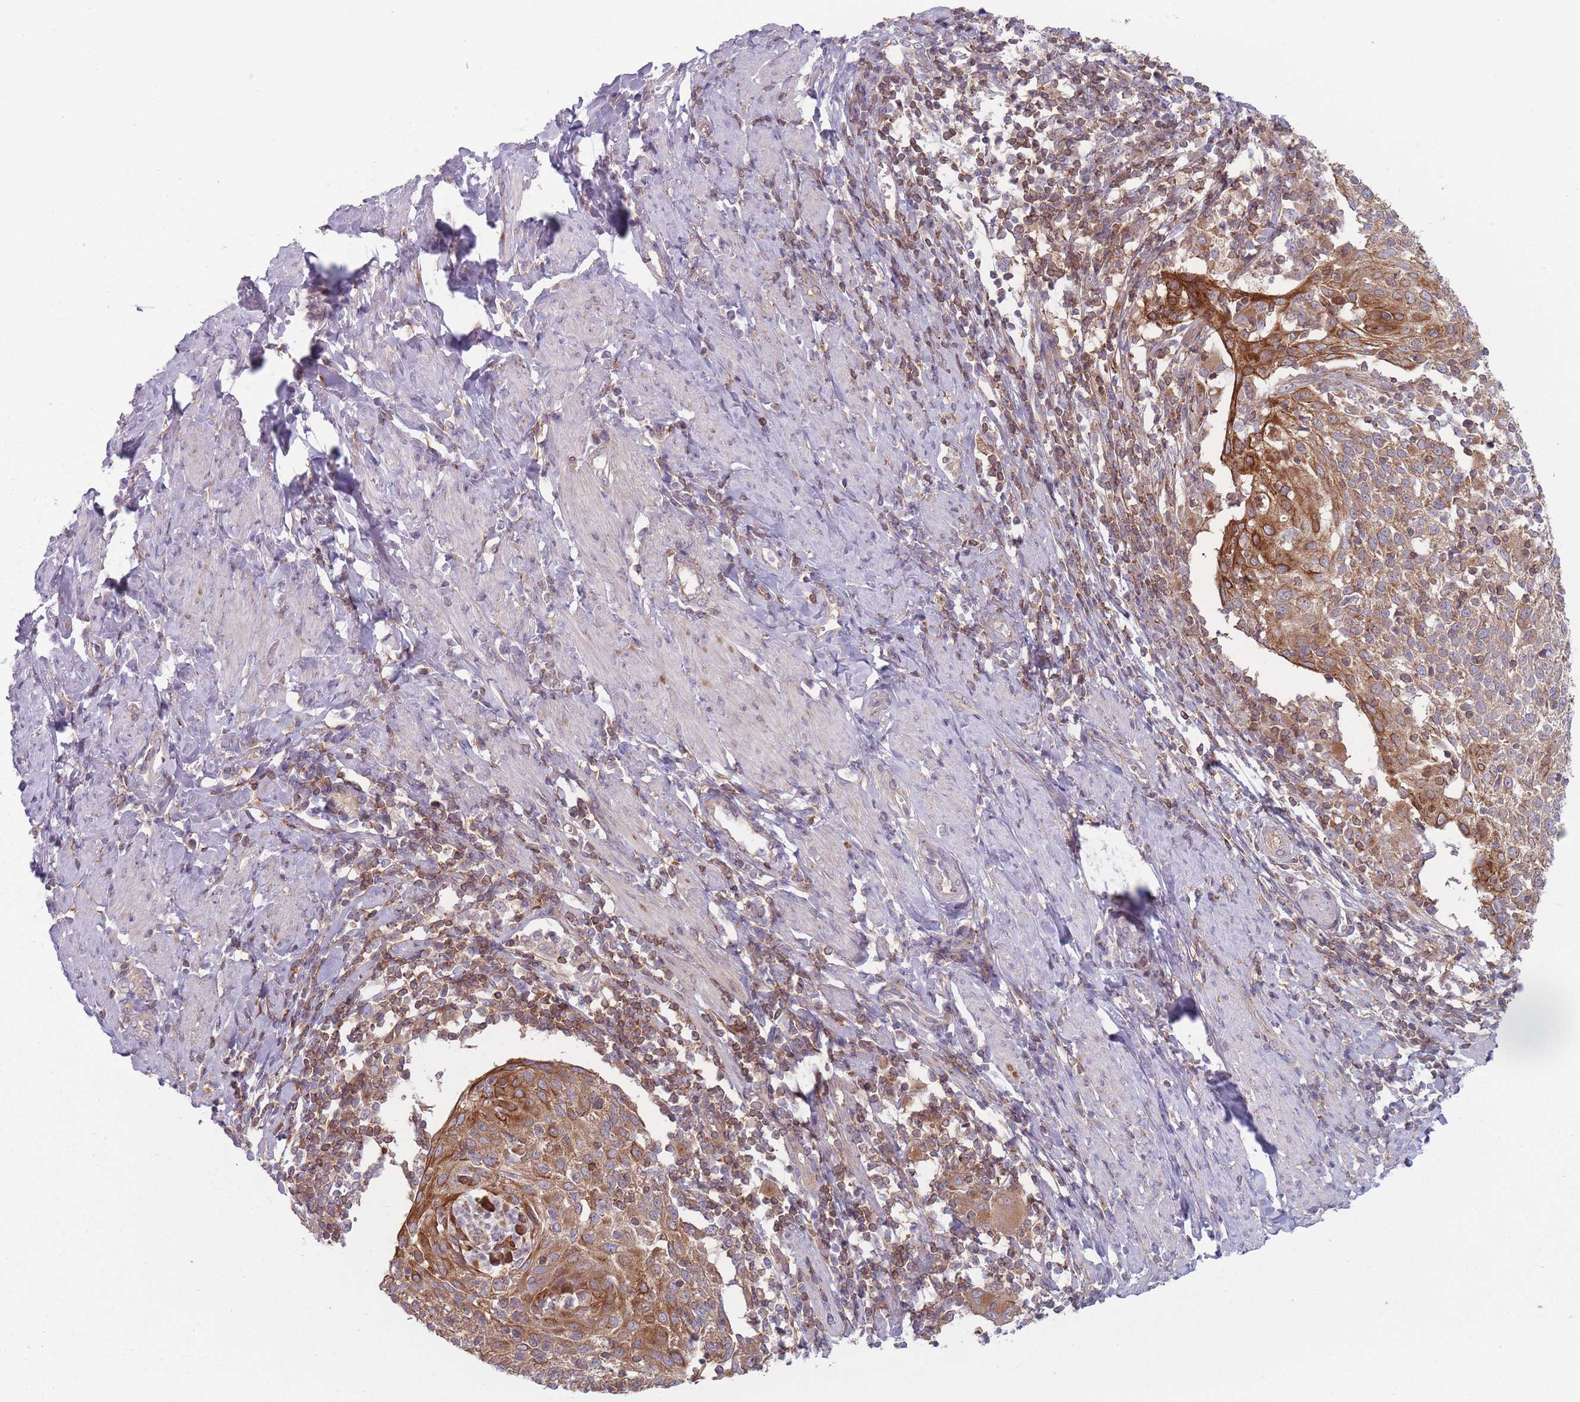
{"staining": {"intensity": "moderate", "quantity": ">75%", "location": "cytoplasmic/membranous"}, "tissue": "cervical cancer", "cell_type": "Tumor cells", "image_type": "cancer", "snomed": [{"axis": "morphology", "description": "Squamous cell carcinoma, NOS"}, {"axis": "topography", "description": "Cervix"}], "caption": "IHC image of cervical cancer (squamous cell carcinoma) stained for a protein (brown), which displays medium levels of moderate cytoplasmic/membranous positivity in approximately >75% of tumor cells.", "gene": "HSBP1L1", "patient": {"sex": "female", "age": 52}}